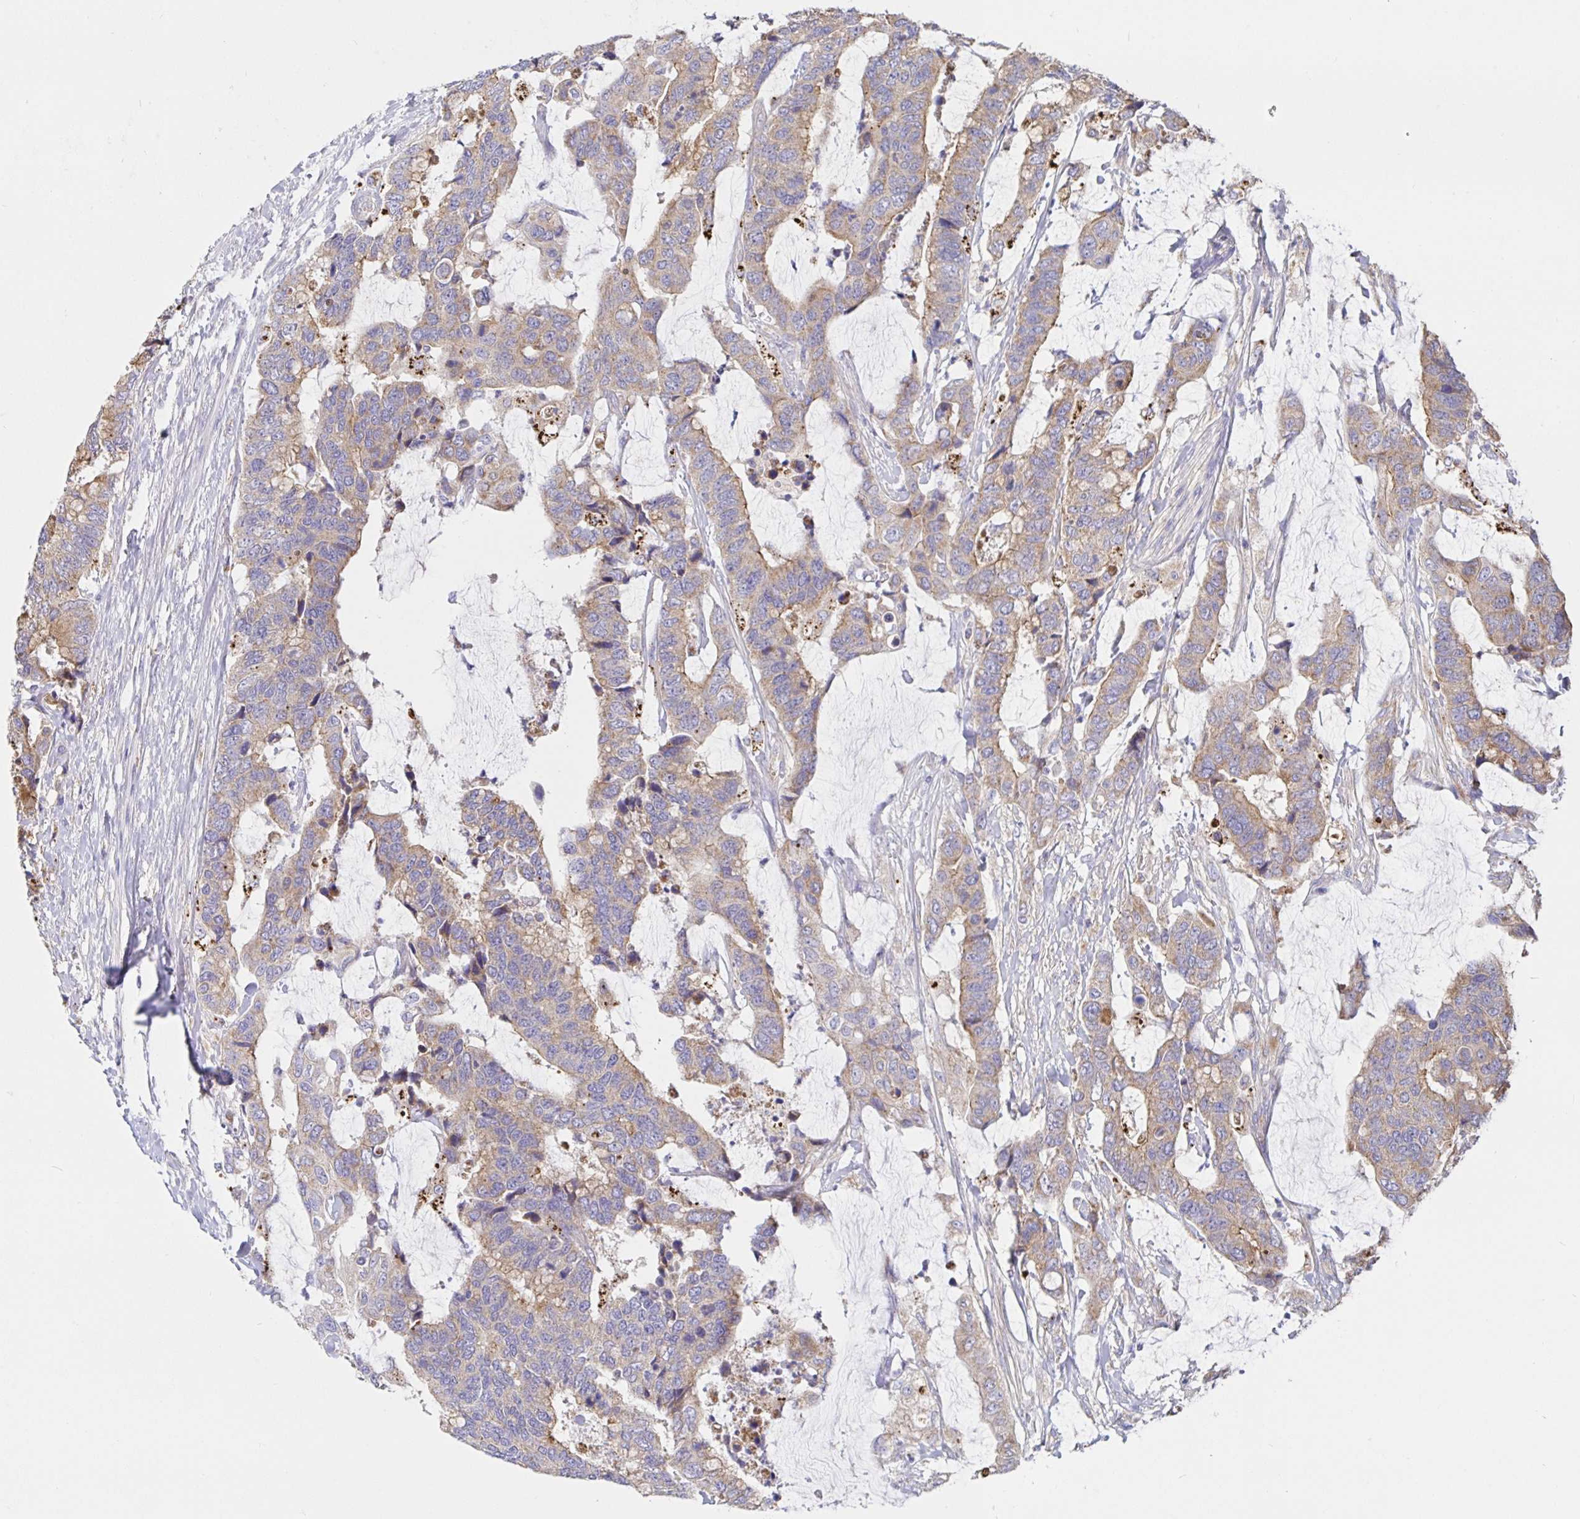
{"staining": {"intensity": "weak", "quantity": ">75%", "location": "cytoplasmic/membranous"}, "tissue": "colorectal cancer", "cell_type": "Tumor cells", "image_type": "cancer", "snomed": [{"axis": "morphology", "description": "Adenocarcinoma, NOS"}, {"axis": "topography", "description": "Rectum"}], "caption": "The photomicrograph reveals staining of colorectal cancer, revealing weak cytoplasmic/membranous protein staining (brown color) within tumor cells.", "gene": "PRDX3", "patient": {"sex": "female", "age": 59}}